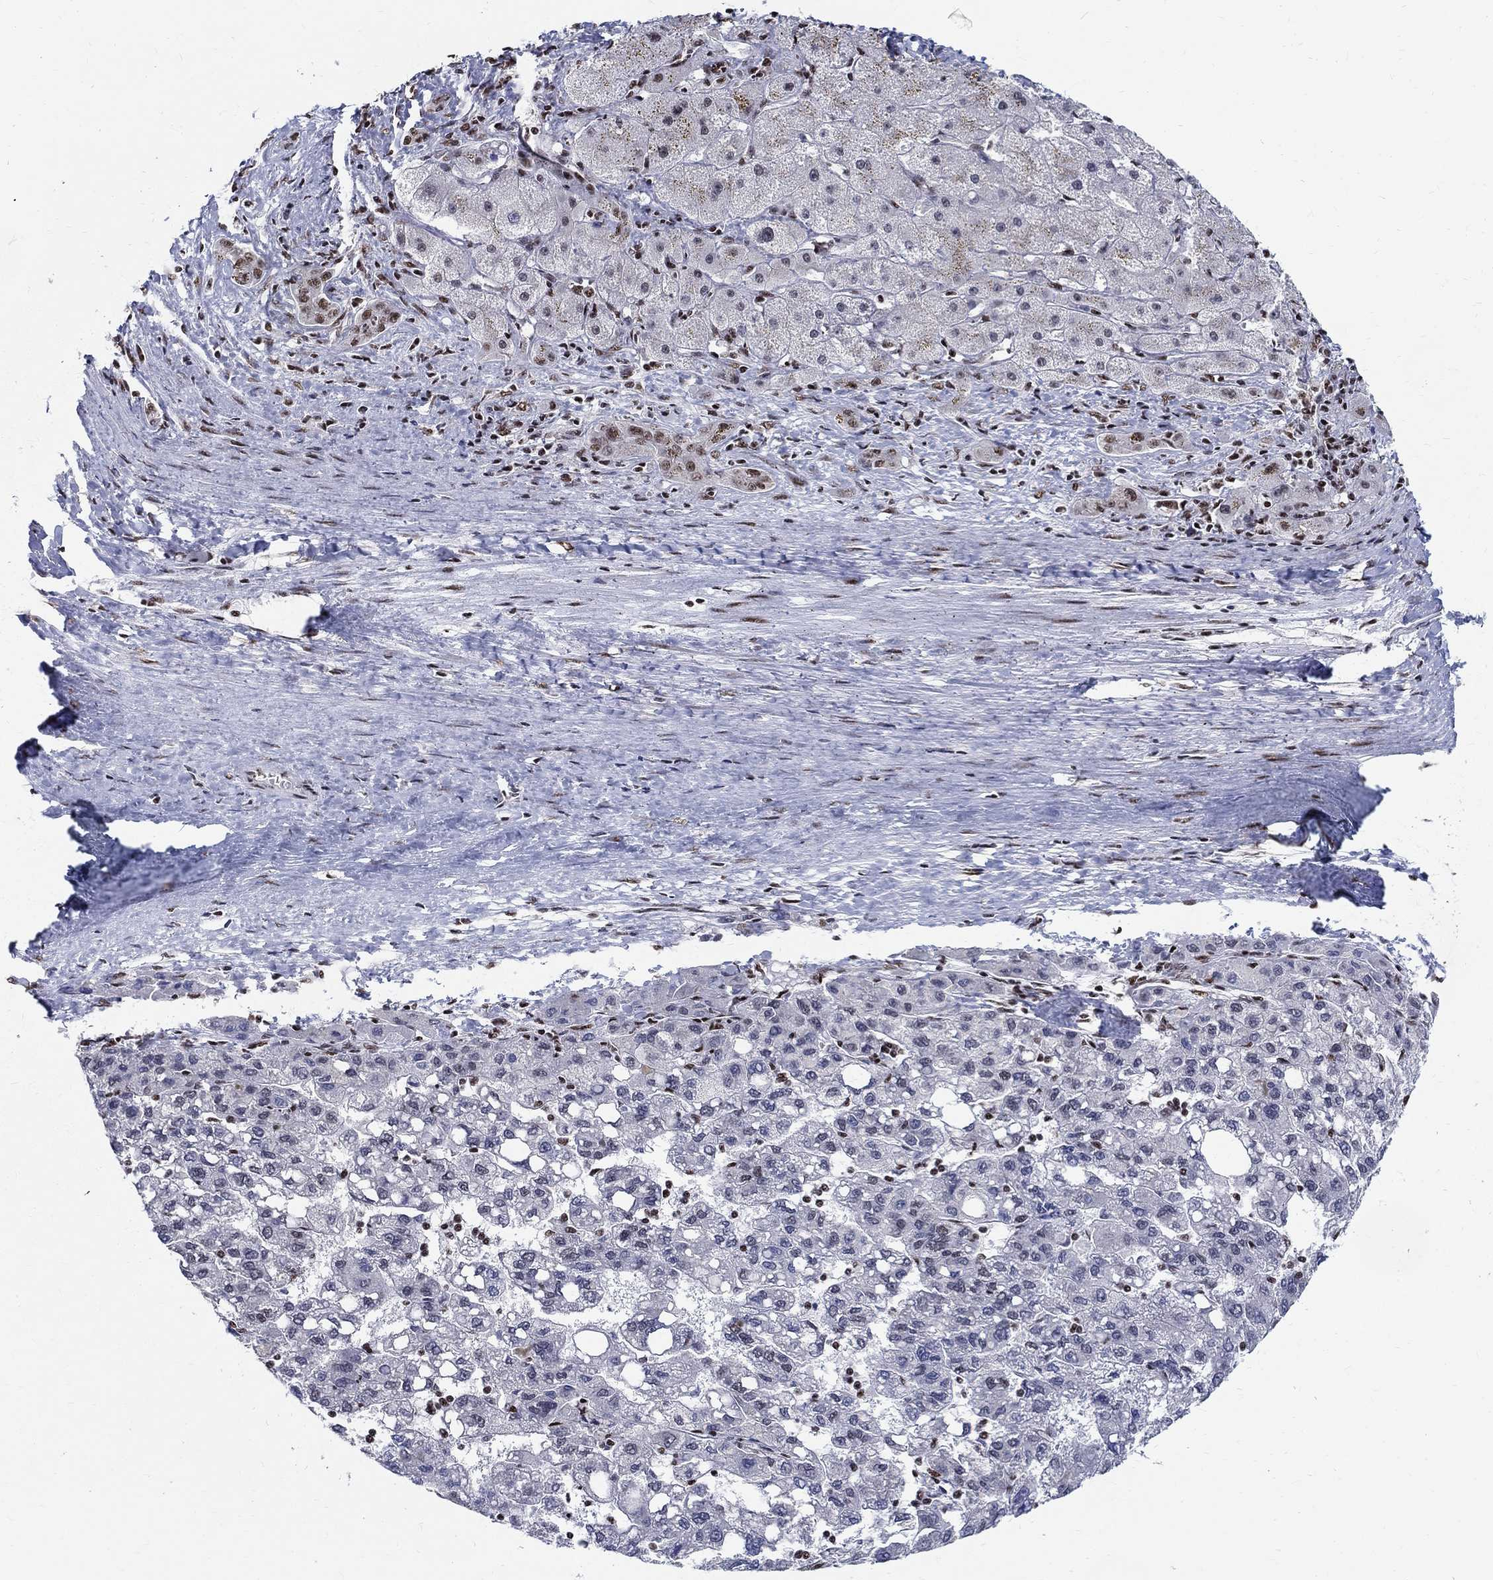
{"staining": {"intensity": "moderate", "quantity": "<25%", "location": "nuclear"}, "tissue": "liver cancer", "cell_type": "Tumor cells", "image_type": "cancer", "snomed": [{"axis": "morphology", "description": "Carcinoma, Hepatocellular, NOS"}, {"axis": "topography", "description": "Liver"}], "caption": "Immunohistochemistry photomicrograph of human liver cancer stained for a protein (brown), which reveals low levels of moderate nuclear expression in about <25% of tumor cells.", "gene": "FBXO16", "patient": {"sex": "female", "age": 82}}